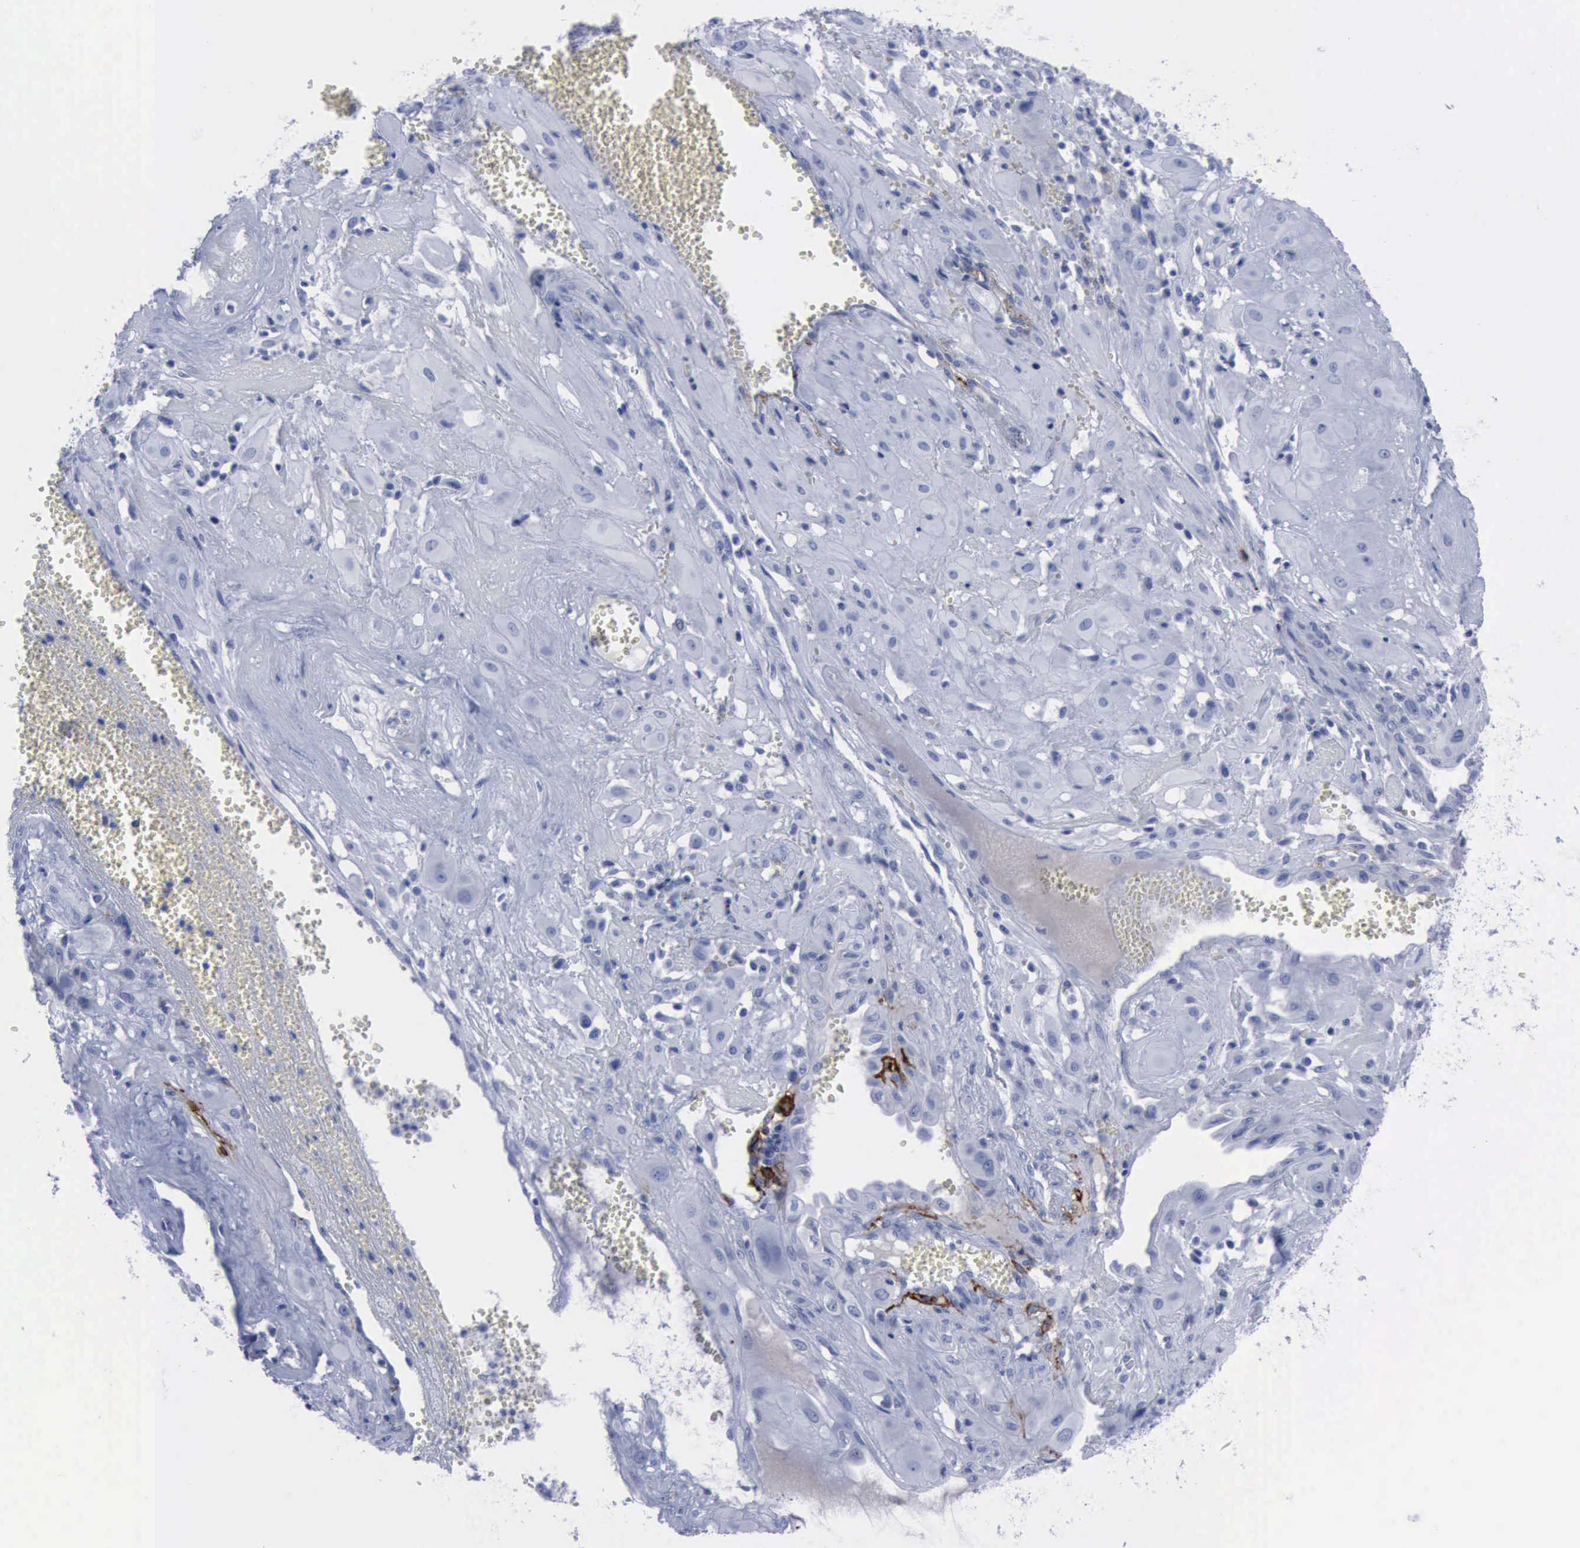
{"staining": {"intensity": "negative", "quantity": "none", "location": "none"}, "tissue": "cervical cancer", "cell_type": "Tumor cells", "image_type": "cancer", "snomed": [{"axis": "morphology", "description": "Squamous cell carcinoma, NOS"}, {"axis": "topography", "description": "Cervix"}], "caption": "This is an IHC image of cervical squamous cell carcinoma. There is no expression in tumor cells.", "gene": "NGFR", "patient": {"sex": "female", "age": 34}}